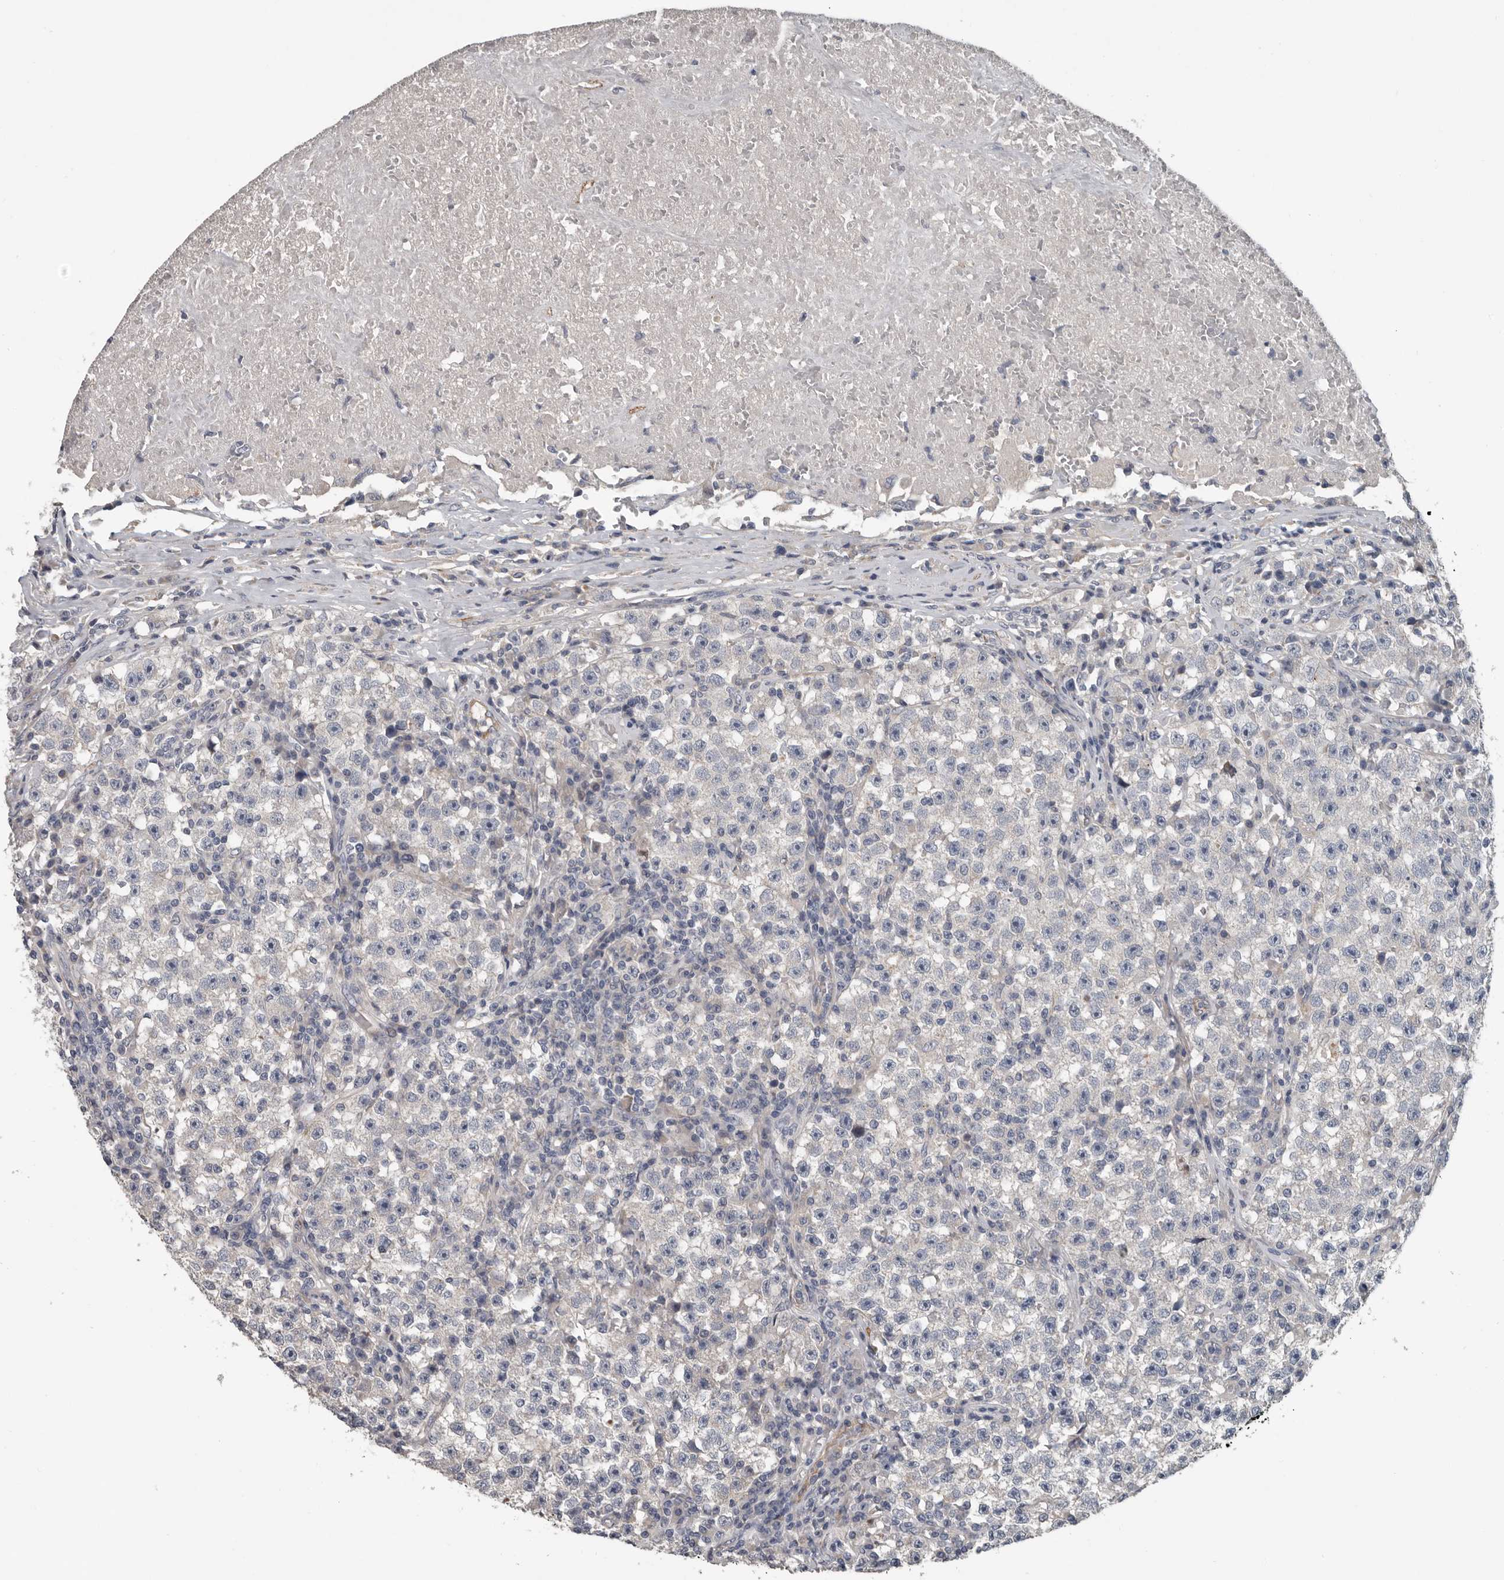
{"staining": {"intensity": "negative", "quantity": "none", "location": "none"}, "tissue": "testis cancer", "cell_type": "Tumor cells", "image_type": "cancer", "snomed": [{"axis": "morphology", "description": "Seminoma, NOS"}, {"axis": "topography", "description": "Testis"}], "caption": "DAB (3,3'-diaminobenzidine) immunohistochemical staining of seminoma (testis) exhibits no significant staining in tumor cells. (DAB (3,3'-diaminobenzidine) IHC with hematoxylin counter stain).", "gene": "DPY19L4", "patient": {"sex": "male", "age": 22}}